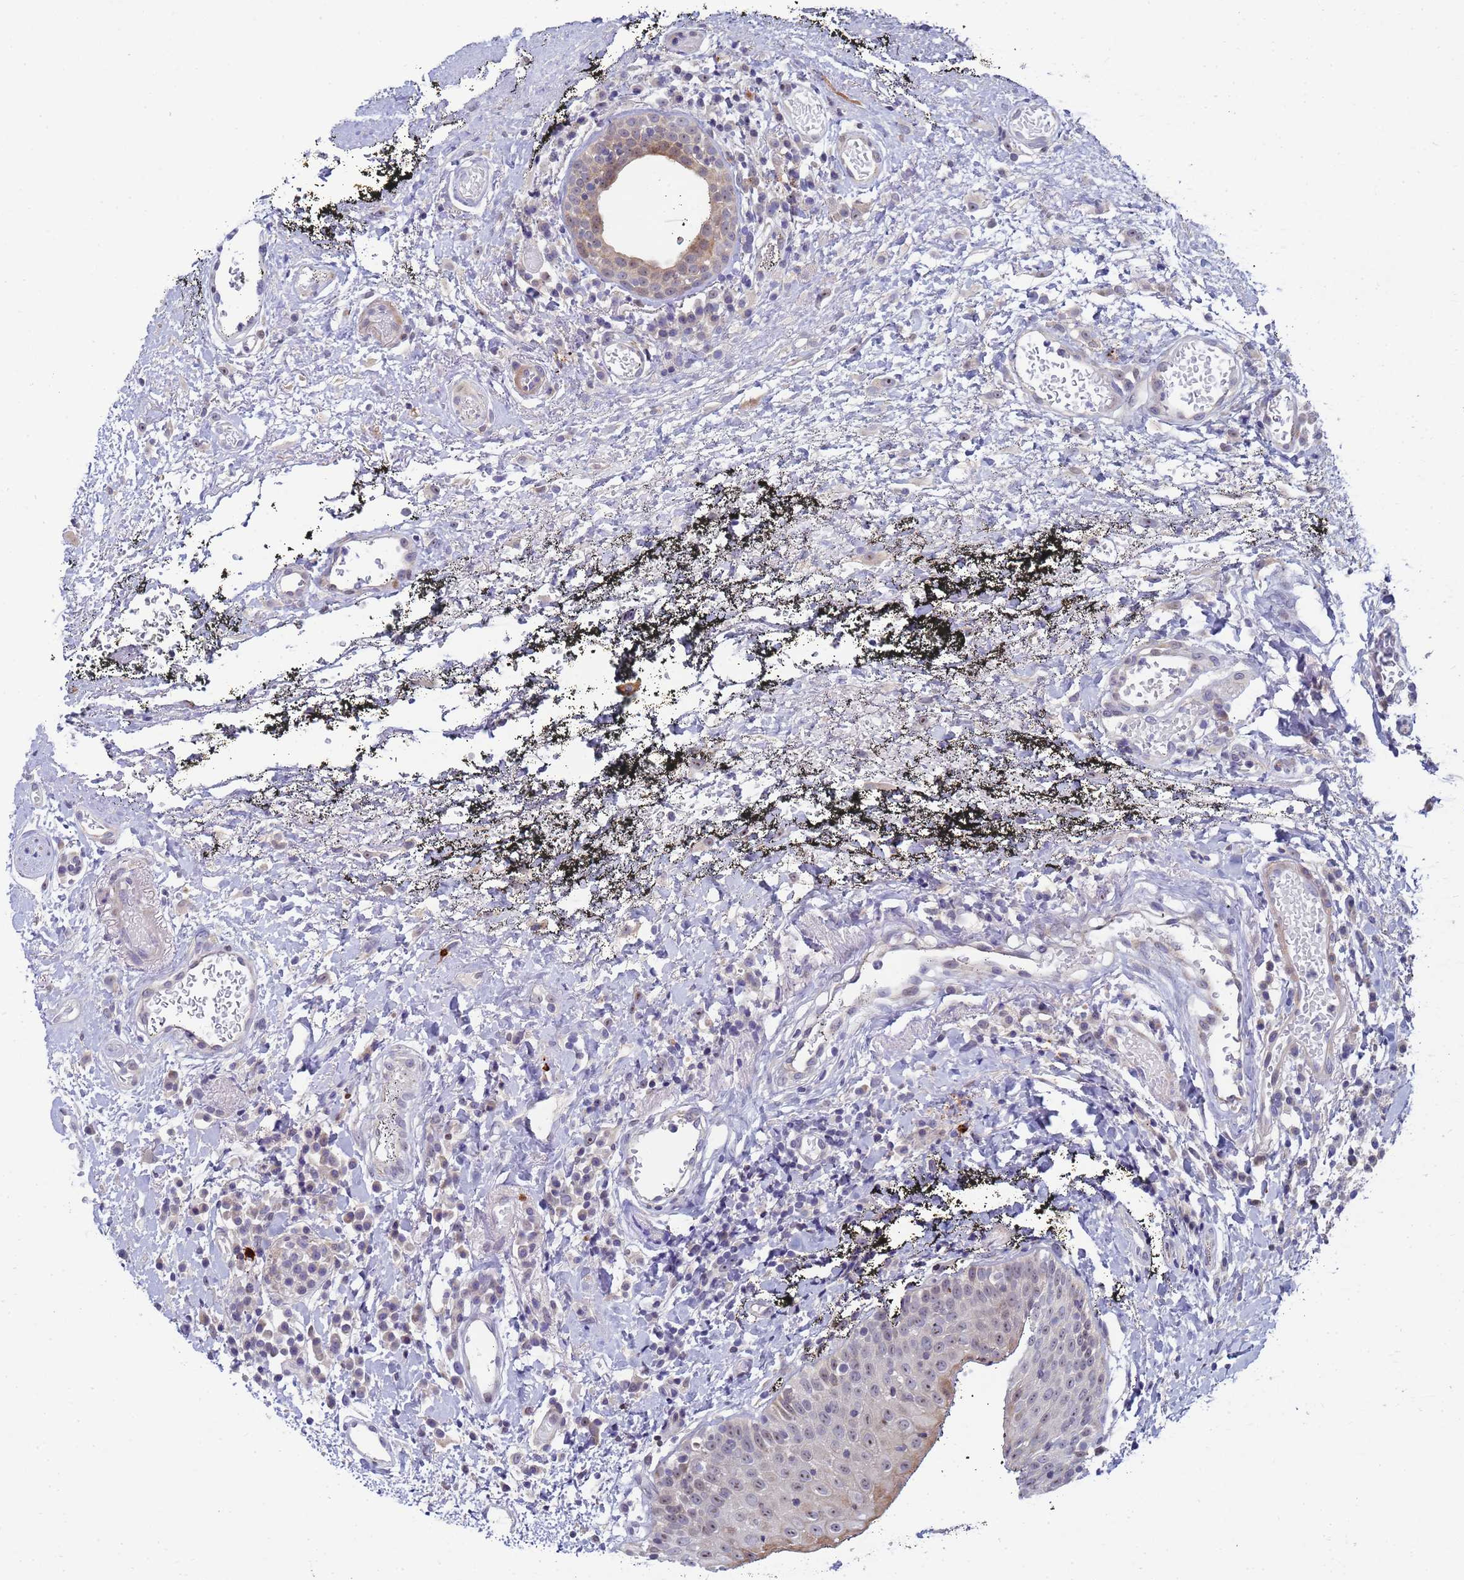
{"staining": {"intensity": "weak", "quantity": "<25%", "location": "cytoplasmic/membranous,nuclear"}, "tissue": "oral mucosa", "cell_type": "Squamous epithelial cells", "image_type": "normal", "snomed": [{"axis": "morphology", "description": "Normal tissue, NOS"}, {"axis": "topography", "description": "Oral tissue"}], "caption": "Micrograph shows no significant protein staining in squamous epithelial cells of benign oral mucosa.", "gene": "ENOSF1", "patient": {"sex": "male", "age": 74}}